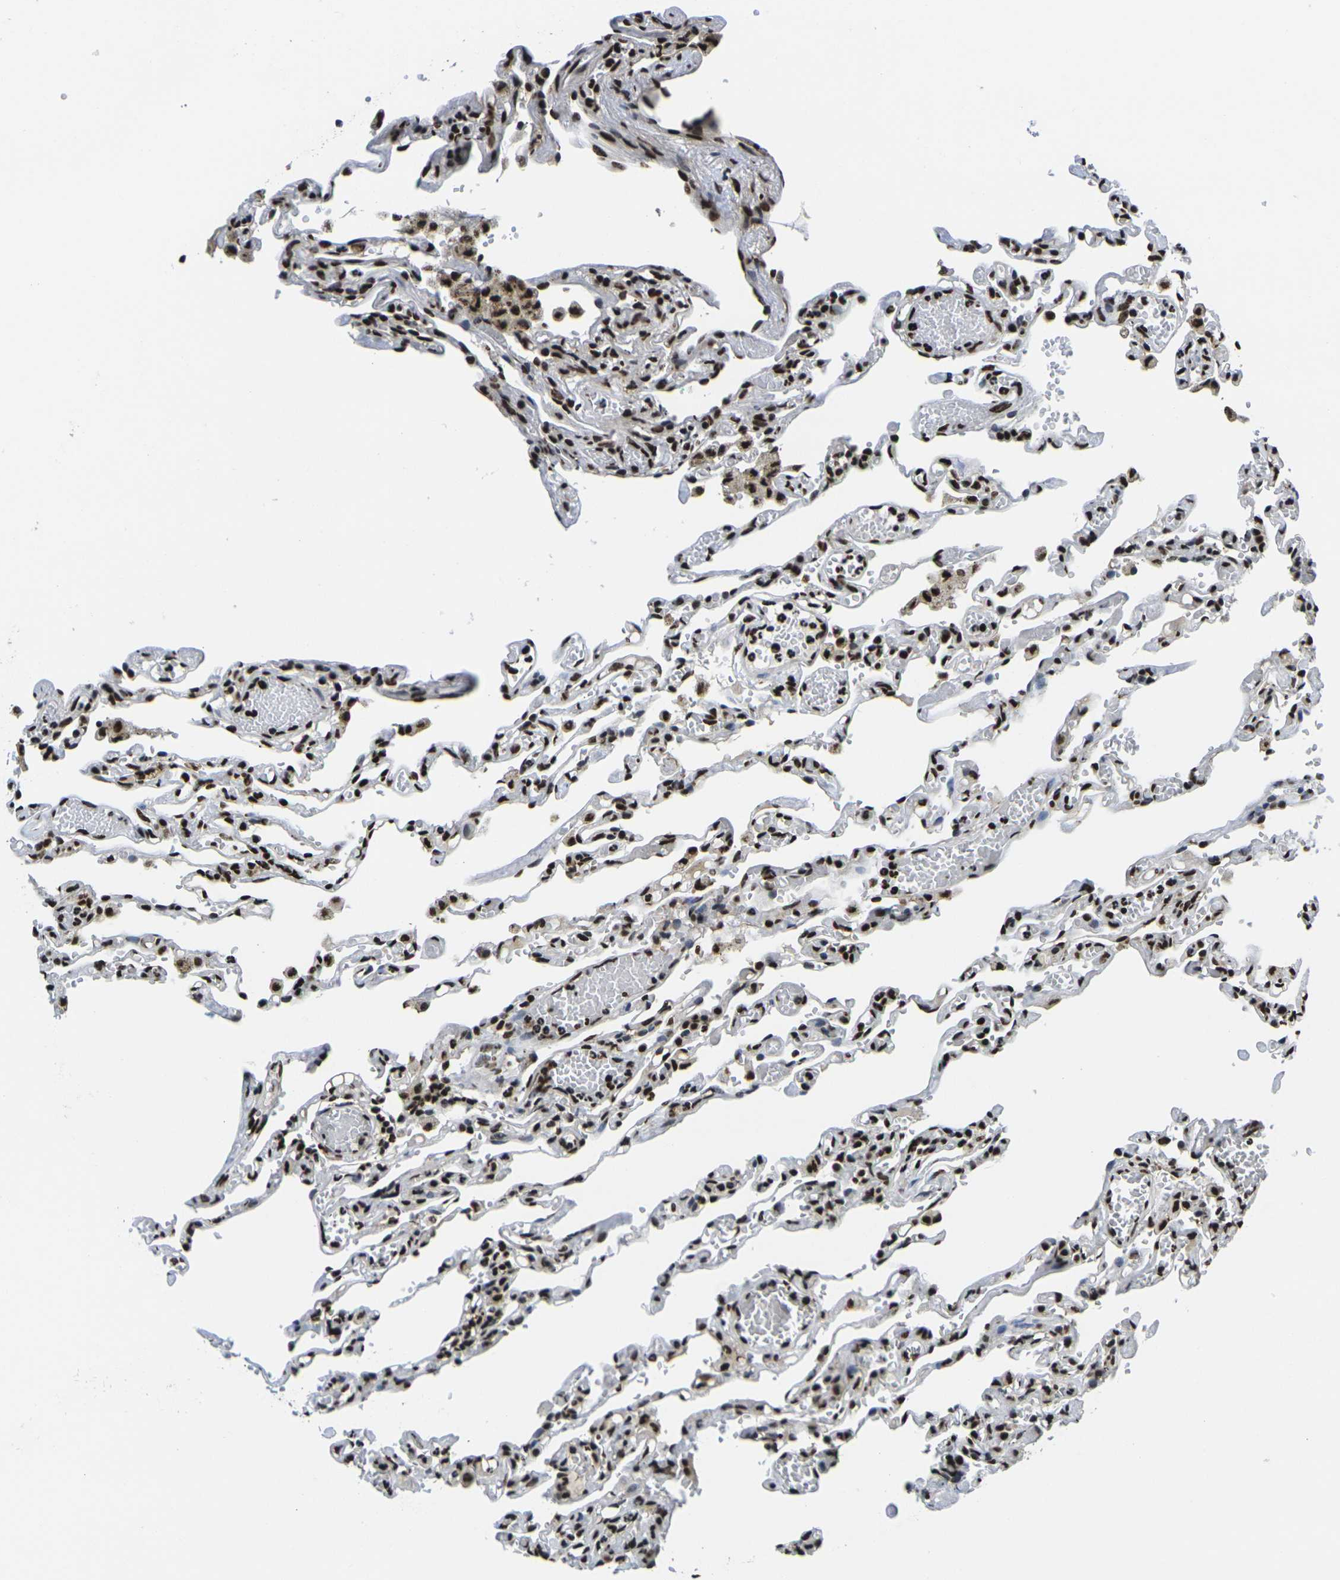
{"staining": {"intensity": "strong", "quantity": ">75%", "location": "nuclear"}, "tissue": "lung", "cell_type": "Alveolar cells", "image_type": "normal", "snomed": [{"axis": "morphology", "description": "Normal tissue, NOS"}, {"axis": "topography", "description": "Lung"}], "caption": "Immunohistochemistry micrograph of benign lung stained for a protein (brown), which reveals high levels of strong nuclear staining in approximately >75% of alveolar cells.", "gene": "SMARCC1", "patient": {"sex": "male", "age": 21}}